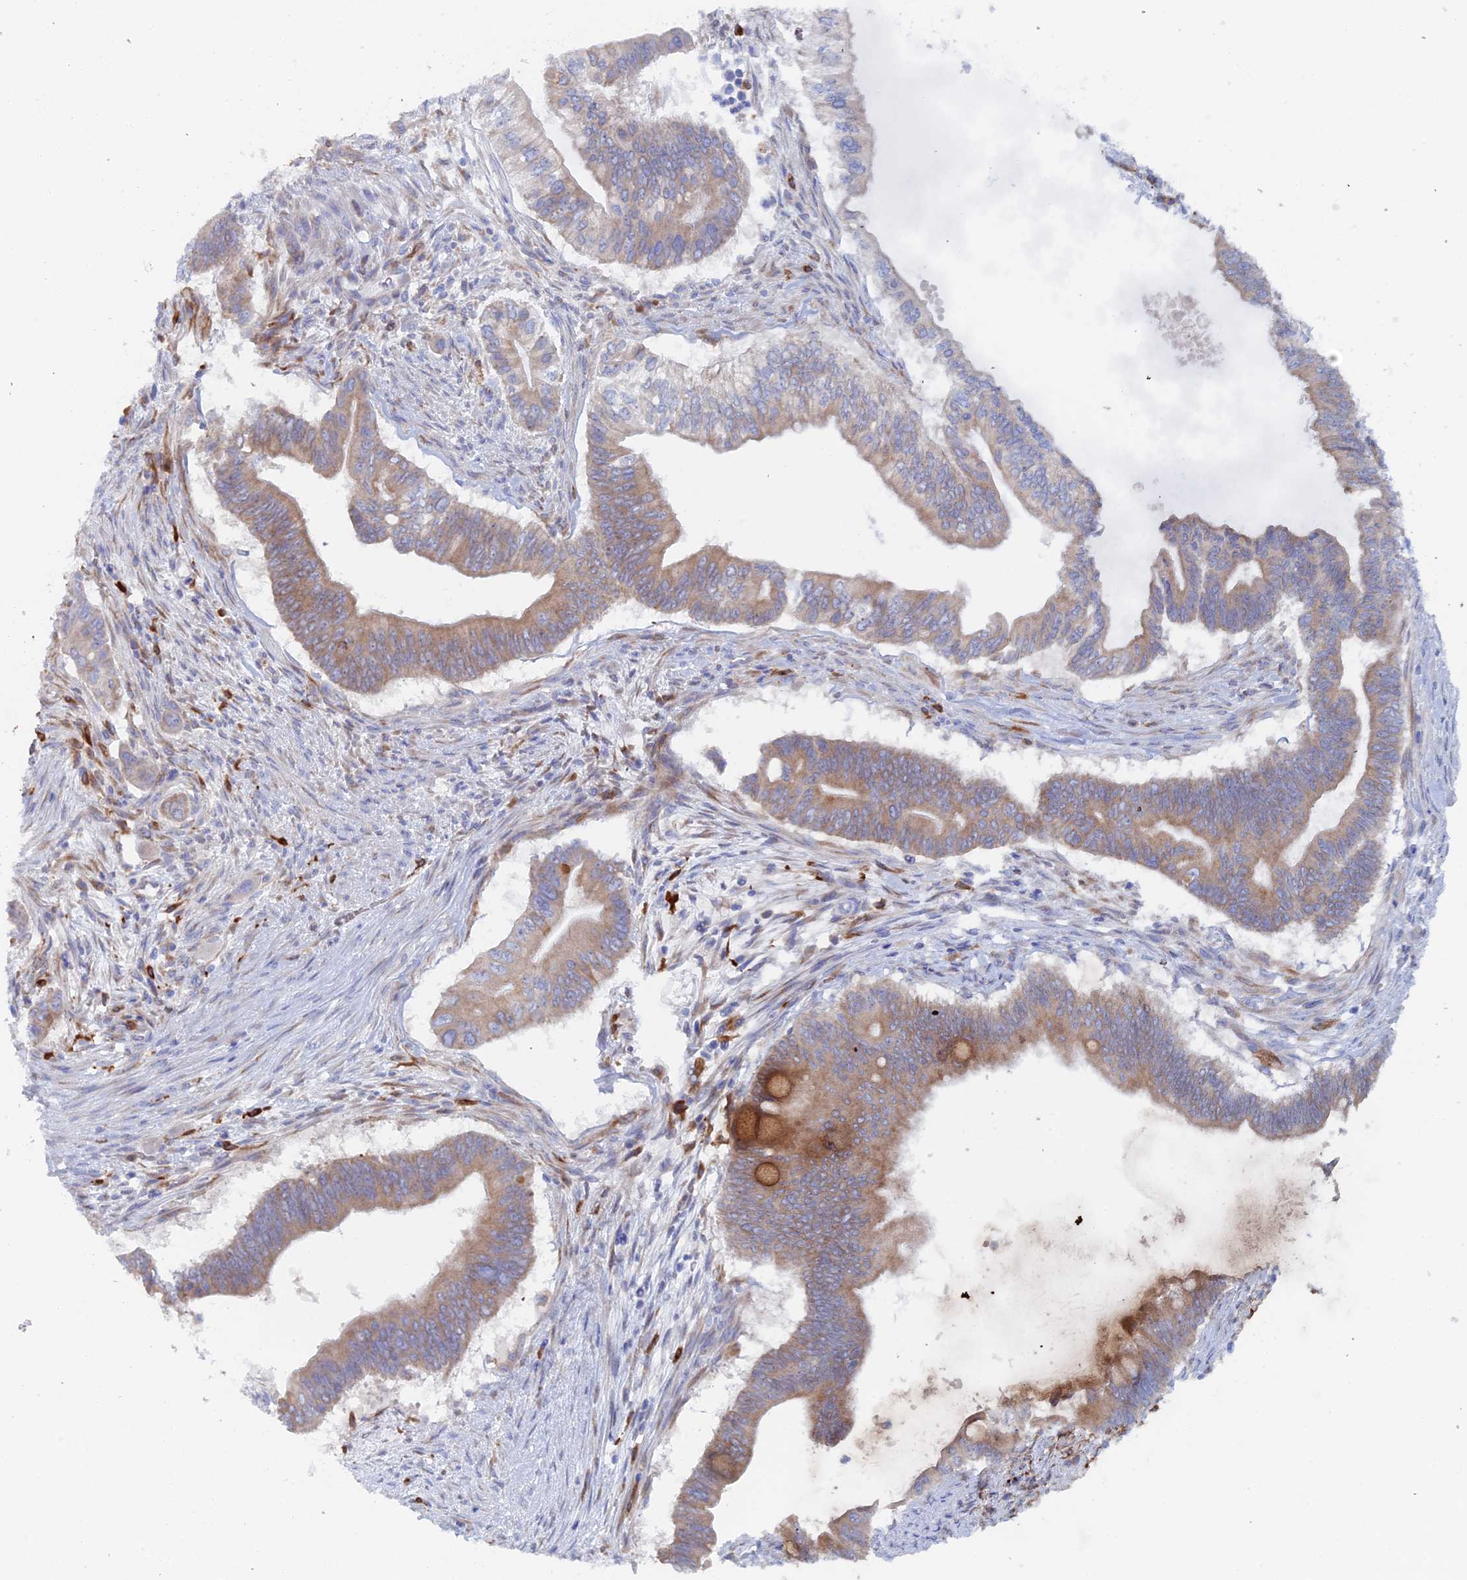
{"staining": {"intensity": "weak", "quantity": "25%-75%", "location": "cytoplasmic/membranous"}, "tissue": "pancreatic cancer", "cell_type": "Tumor cells", "image_type": "cancer", "snomed": [{"axis": "morphology", "description": "Adenocarcinoma, NOS"}, {"axis": "topography", "description": "Pancreas"}], "caption": "Immunohistochemistry (IHC) of pancreatic cancer (adenocarcinoma) shows low levels of weak cytoplasmic/membranous expression in approximately 25%-75% of tumor cells.", "gene": "COG7", "patient": {"sex": "male", "age": 68}}